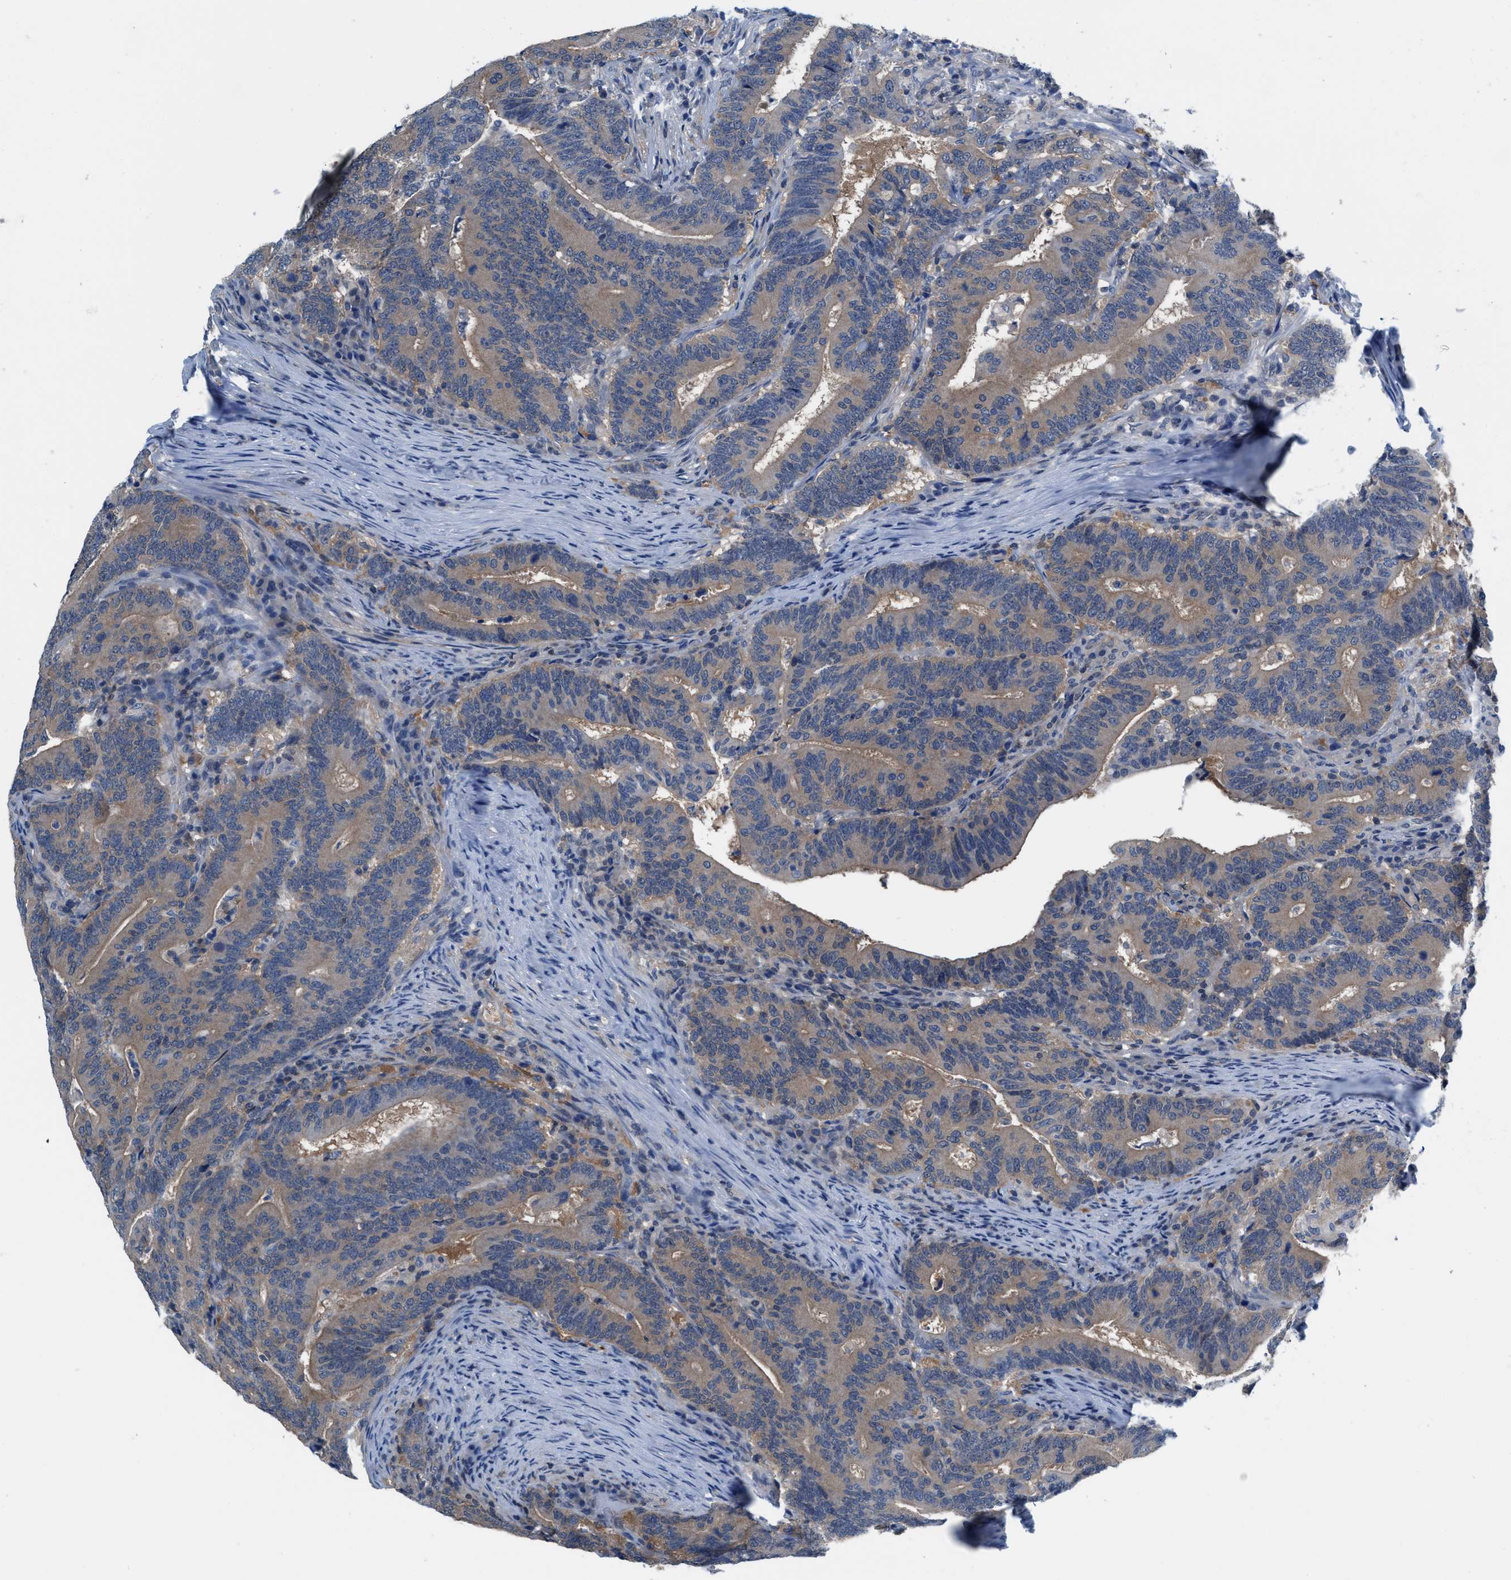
{"staining": {"intensity": "weak", "quantity": ">75%", "location": "cytoplasmic/membranous"}, "tissue": "colorectal cancer", "cell_type": "Tumor cells", "image_type": "cancer", "snomed": [{"axis": "morphology", "description": "Adenocarcinoma, NOS"}, {"axis": "topography", "description": "Colon"}], "caption": "Immunohistochemistry (IHC) photomicrograph of neoplastic tissue: human colorectal adenocarcinoma stained using immunohistochemistry (IHC) exhibits low levels of weak protein expression localized specifically in the cytoplasmic/membranous of tumor cells, appearing as a cytoplasmic/membranous brown color.", "gene": "NUDT5", "patient": {"sex": "female", "age": 66}}